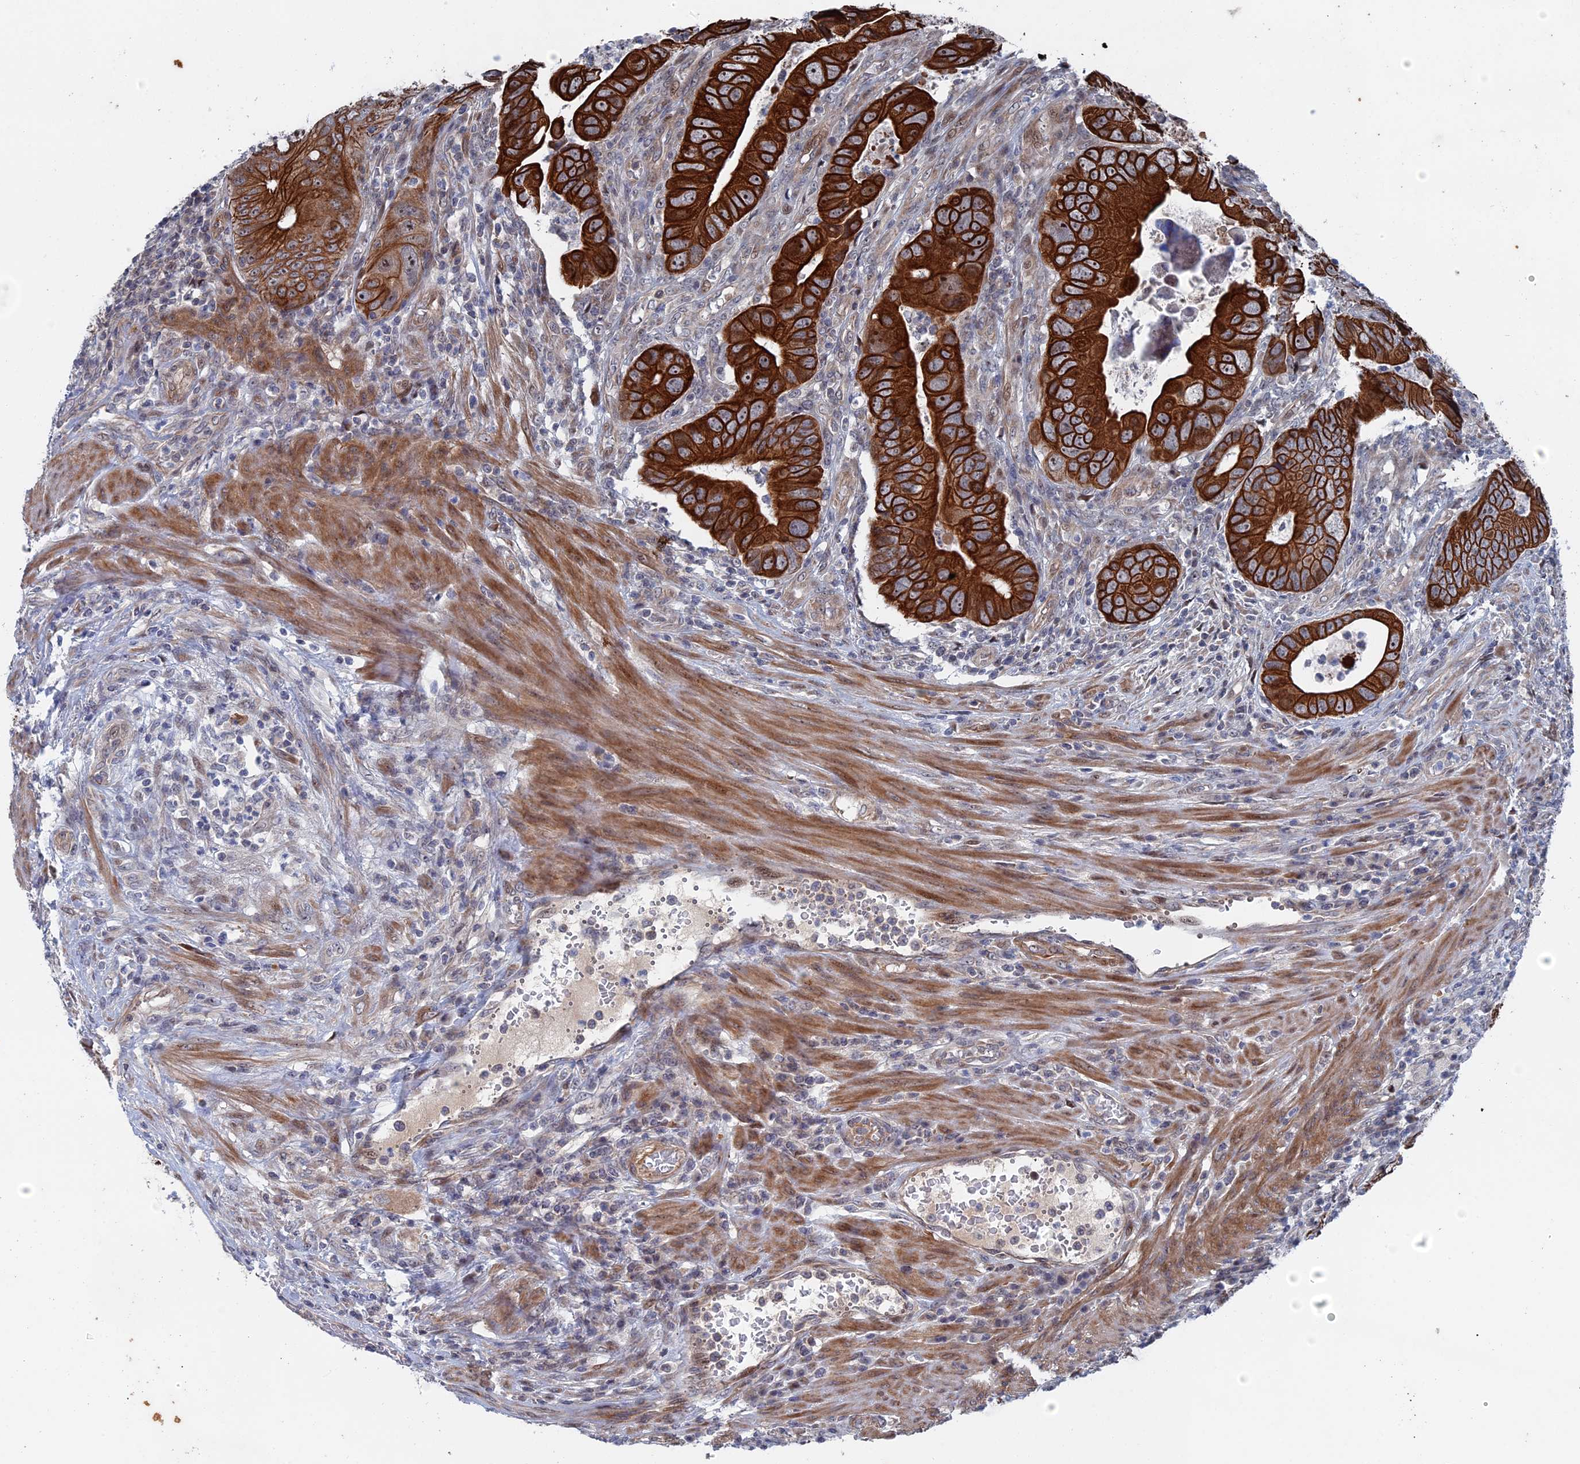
{"staining": {"intensity": "strong", "quantity": ">75%", "location": "cytoplasmic/membranous"}, "tissue": "colorectal cancer", "cell_type": "Tumor cells", "image_type": "cancer", "snomed": [{"axis": "morphology", "description": "Adenocarcinoma, NOS"}, {"axis": "topography", "description": "Rectum"}], "caption": "Tumor cells display high levels of strong cytoplasmic/membranous staining in approximately >75% of cells in human colorectal cancer (adenocarcinoma).", "gene": "IL7", "patient": {"sex": "female", "age": 78}}